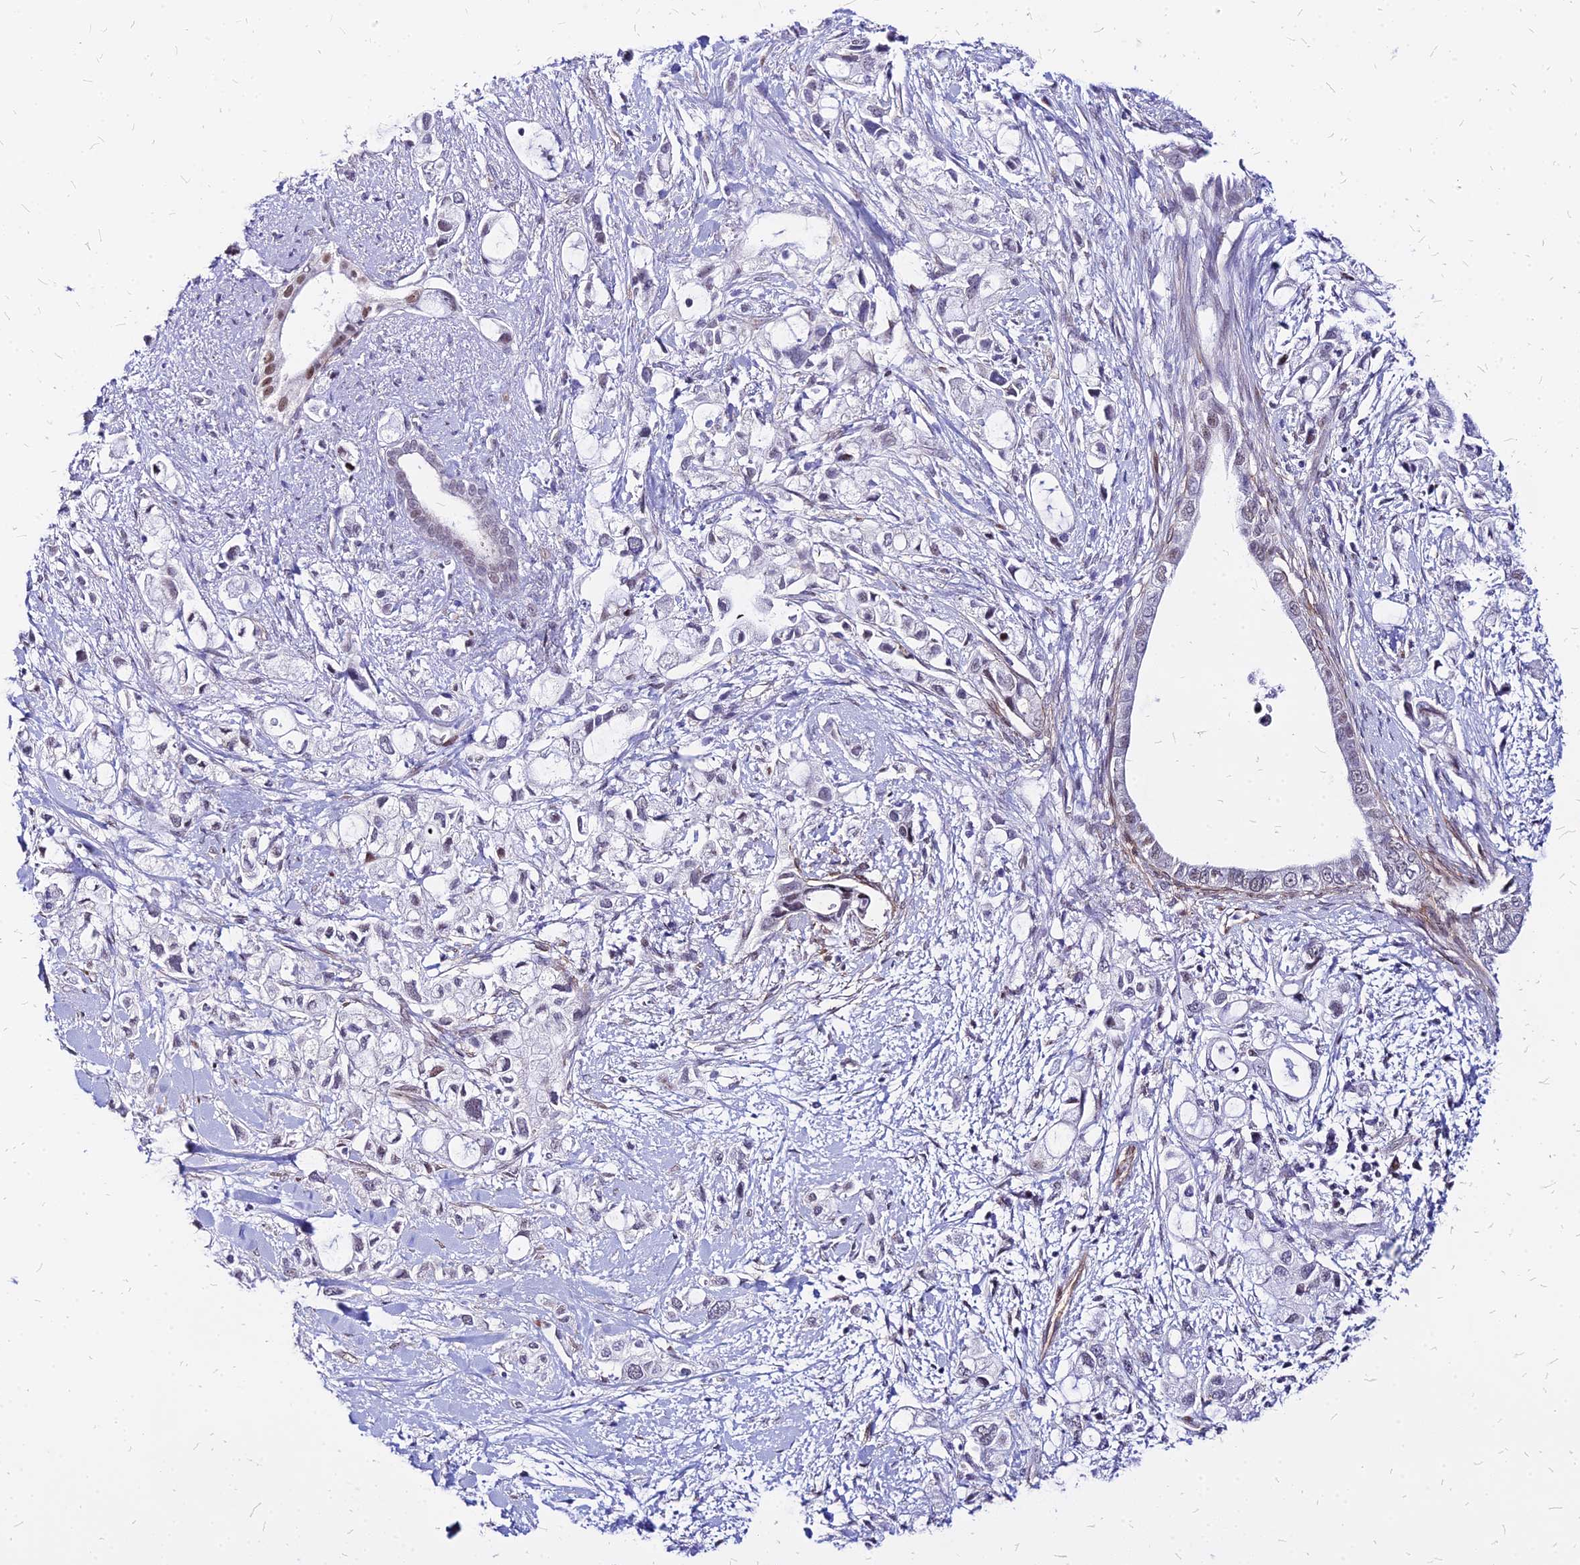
{"staining": {"intensity": "moderate", "quantity": "<25%", "location": "nuclear"}, "tissue": "pancreatic cancer", "cell_type": "Tumor cells", "image_type": "cancer", "snomed": [{"axis": "morphology", "description": "Adenocarcinoma, NOS"}, {"axis": "topography", "description": "Pancreas"}], "caption": "Human pancreatic adenocarcinoma stained for a protein (brown) displays moderate nuclear positive positivity in approximately <25% of tumor cells.", "gene": "FDX2", "patient": {"sex": "female", "age": 56}}